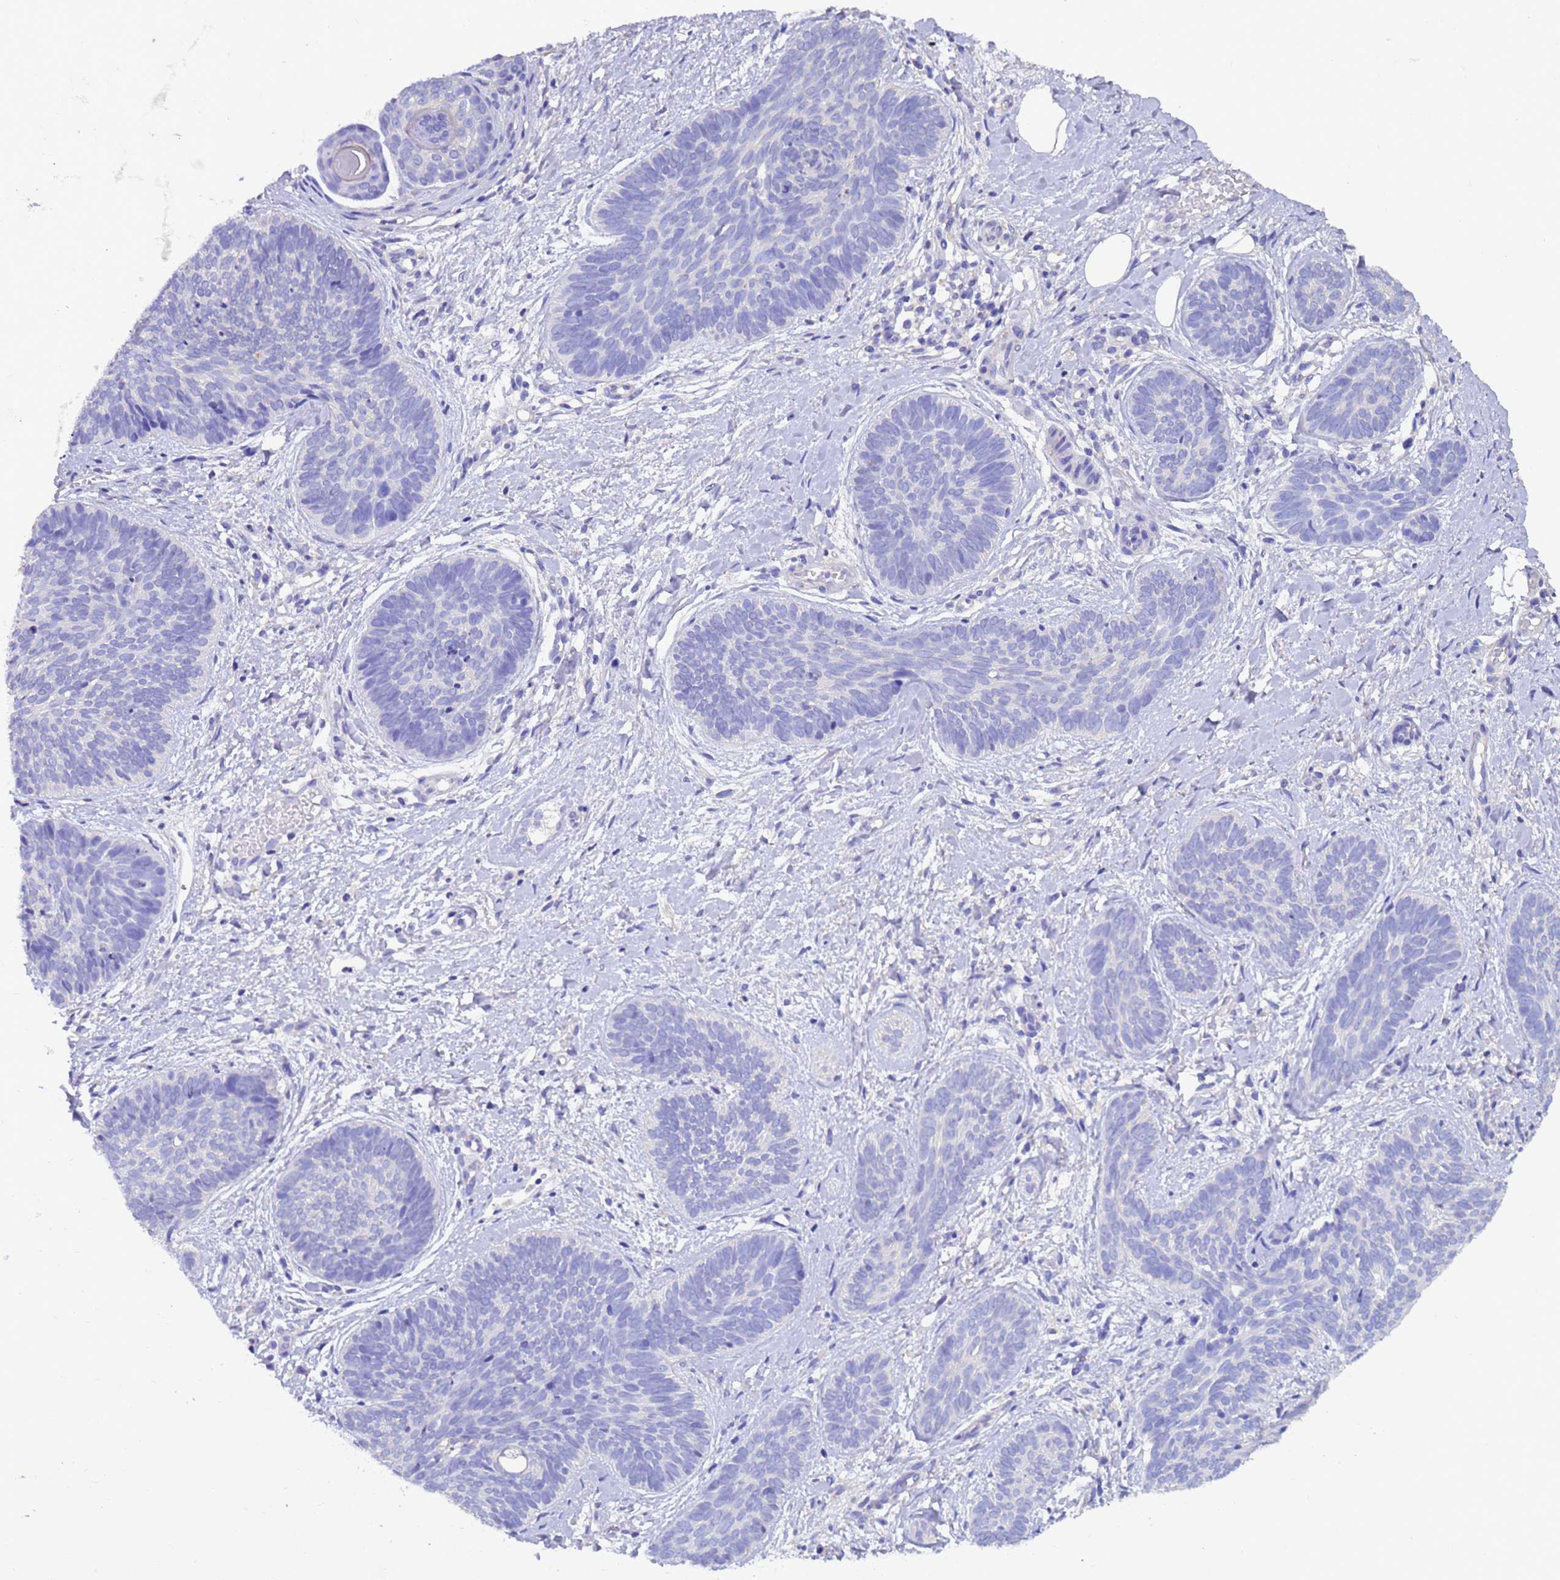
{"staining": {"intensity": "negative", "quantity": "none", "location": "none"}, "tissue": "skin cancer", "cell_type": "Tumor cells", "image_type": "cancer", "snomed": [{"axis": "morphology", "description": "Basal cell carcinoma"}, {"axis": "topography", "description": "Skin"}], "caption": "High power microscopy photomicrograph of an immunohistochemistry (IHC) image of skin cancer, revealing no significant positivity in tumor cells.", "gene": "SRL", "patient": {"sex": "female", "age": 81}}